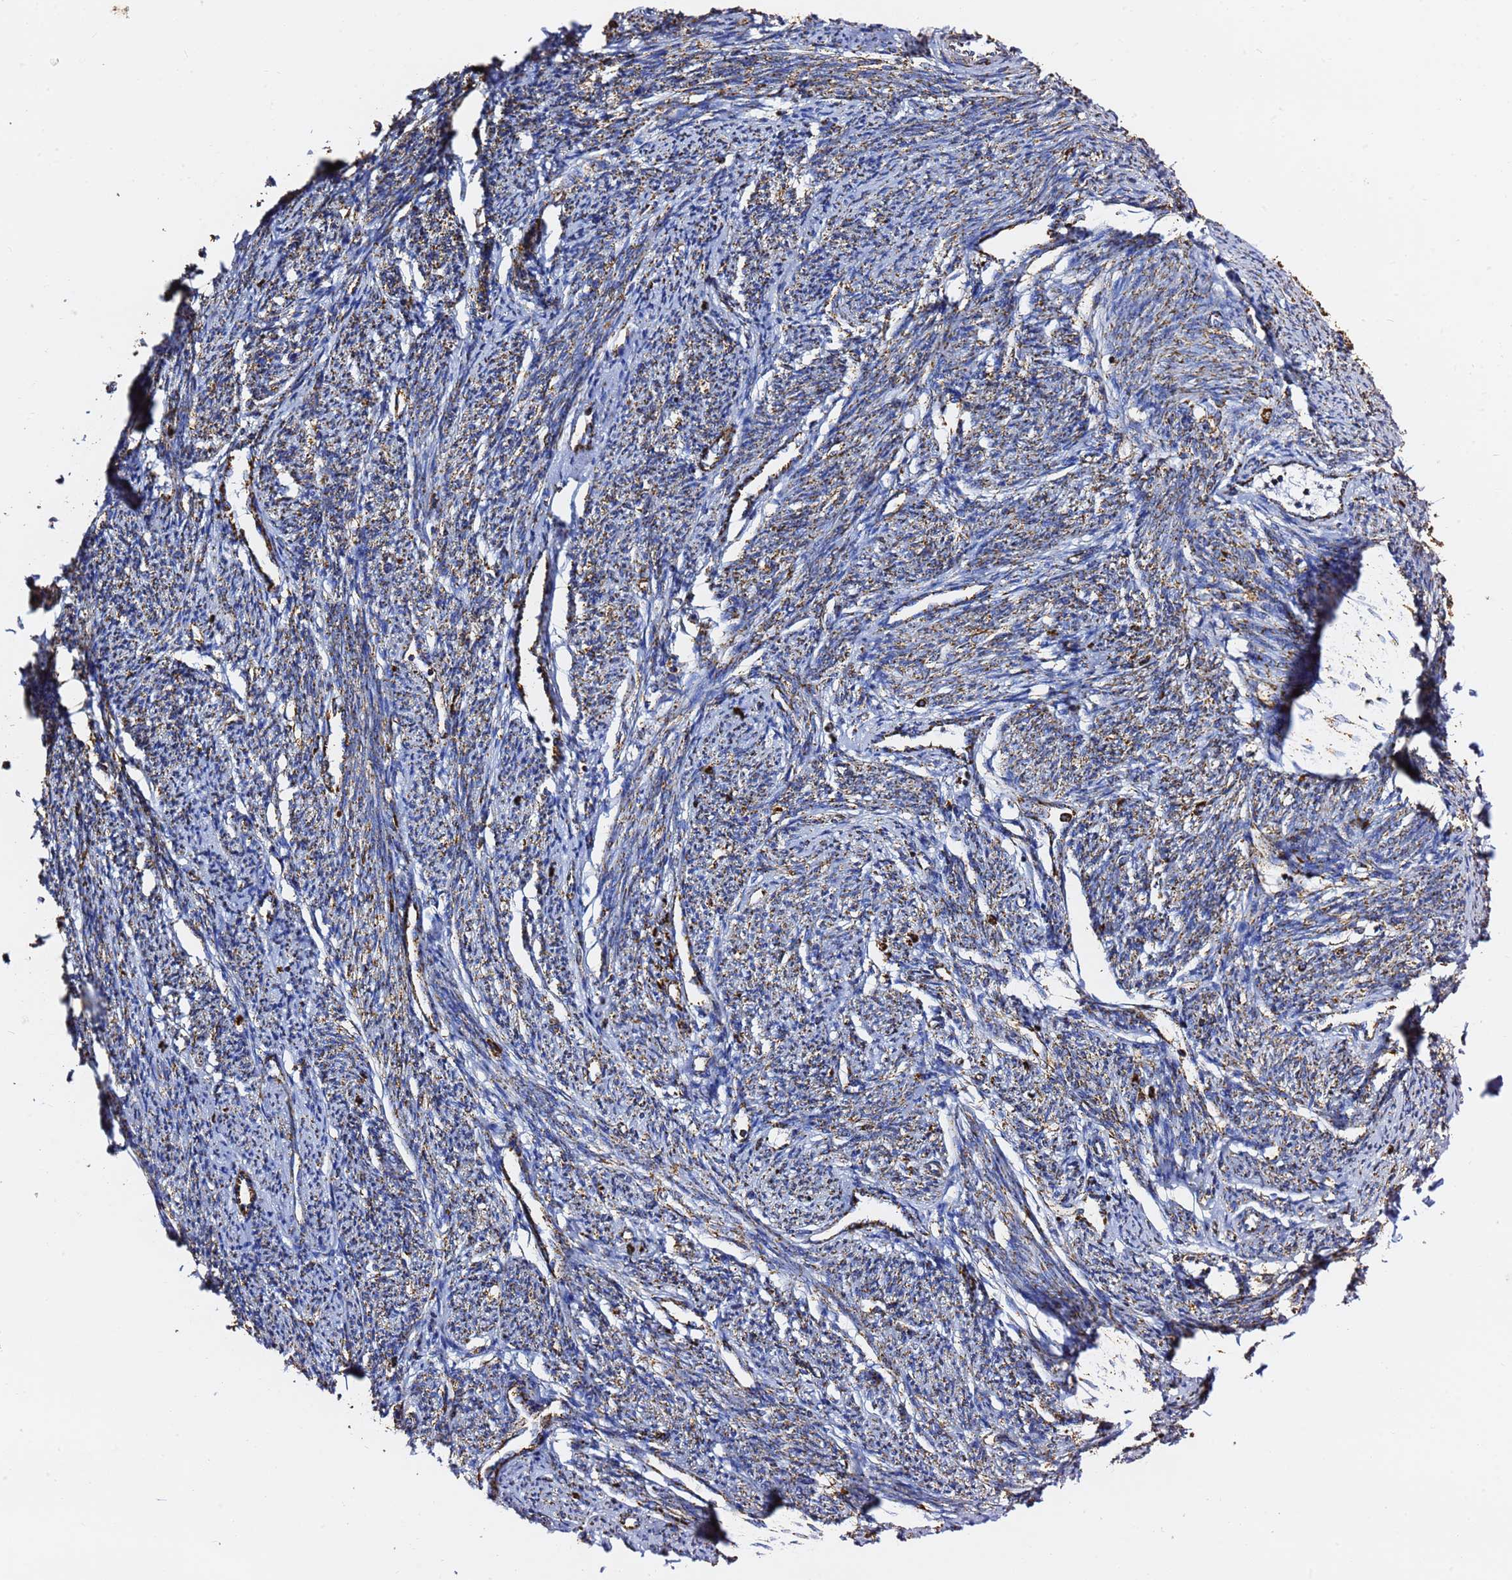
{"staining": {"intensity": "moderate", "quantity": "25%-75%", "location": "cytoplasmic/membranous"}, "tissue": "smooth muscle", "cell_type": "Smooth muscle cells", "image_type": "normal", "snomed": [{"axis": "morphology", "description": "Normal tissue, NOS"}, {"axis": "topography", "description": "Smooth muscle"}, {"axis": "topography", "description": "Uterus"}], "caption": "Smooth muscle stained with immunohistochemistry (IHC) displays moderate cytoplasmic/membranous staining in approximately 25%-75% of smooth muscle cells. (brown staining indicates protein expression, while blue staining denotes nuclei).", "gene": "PHB2", "patient": {"sex": "female", "age": 59}}